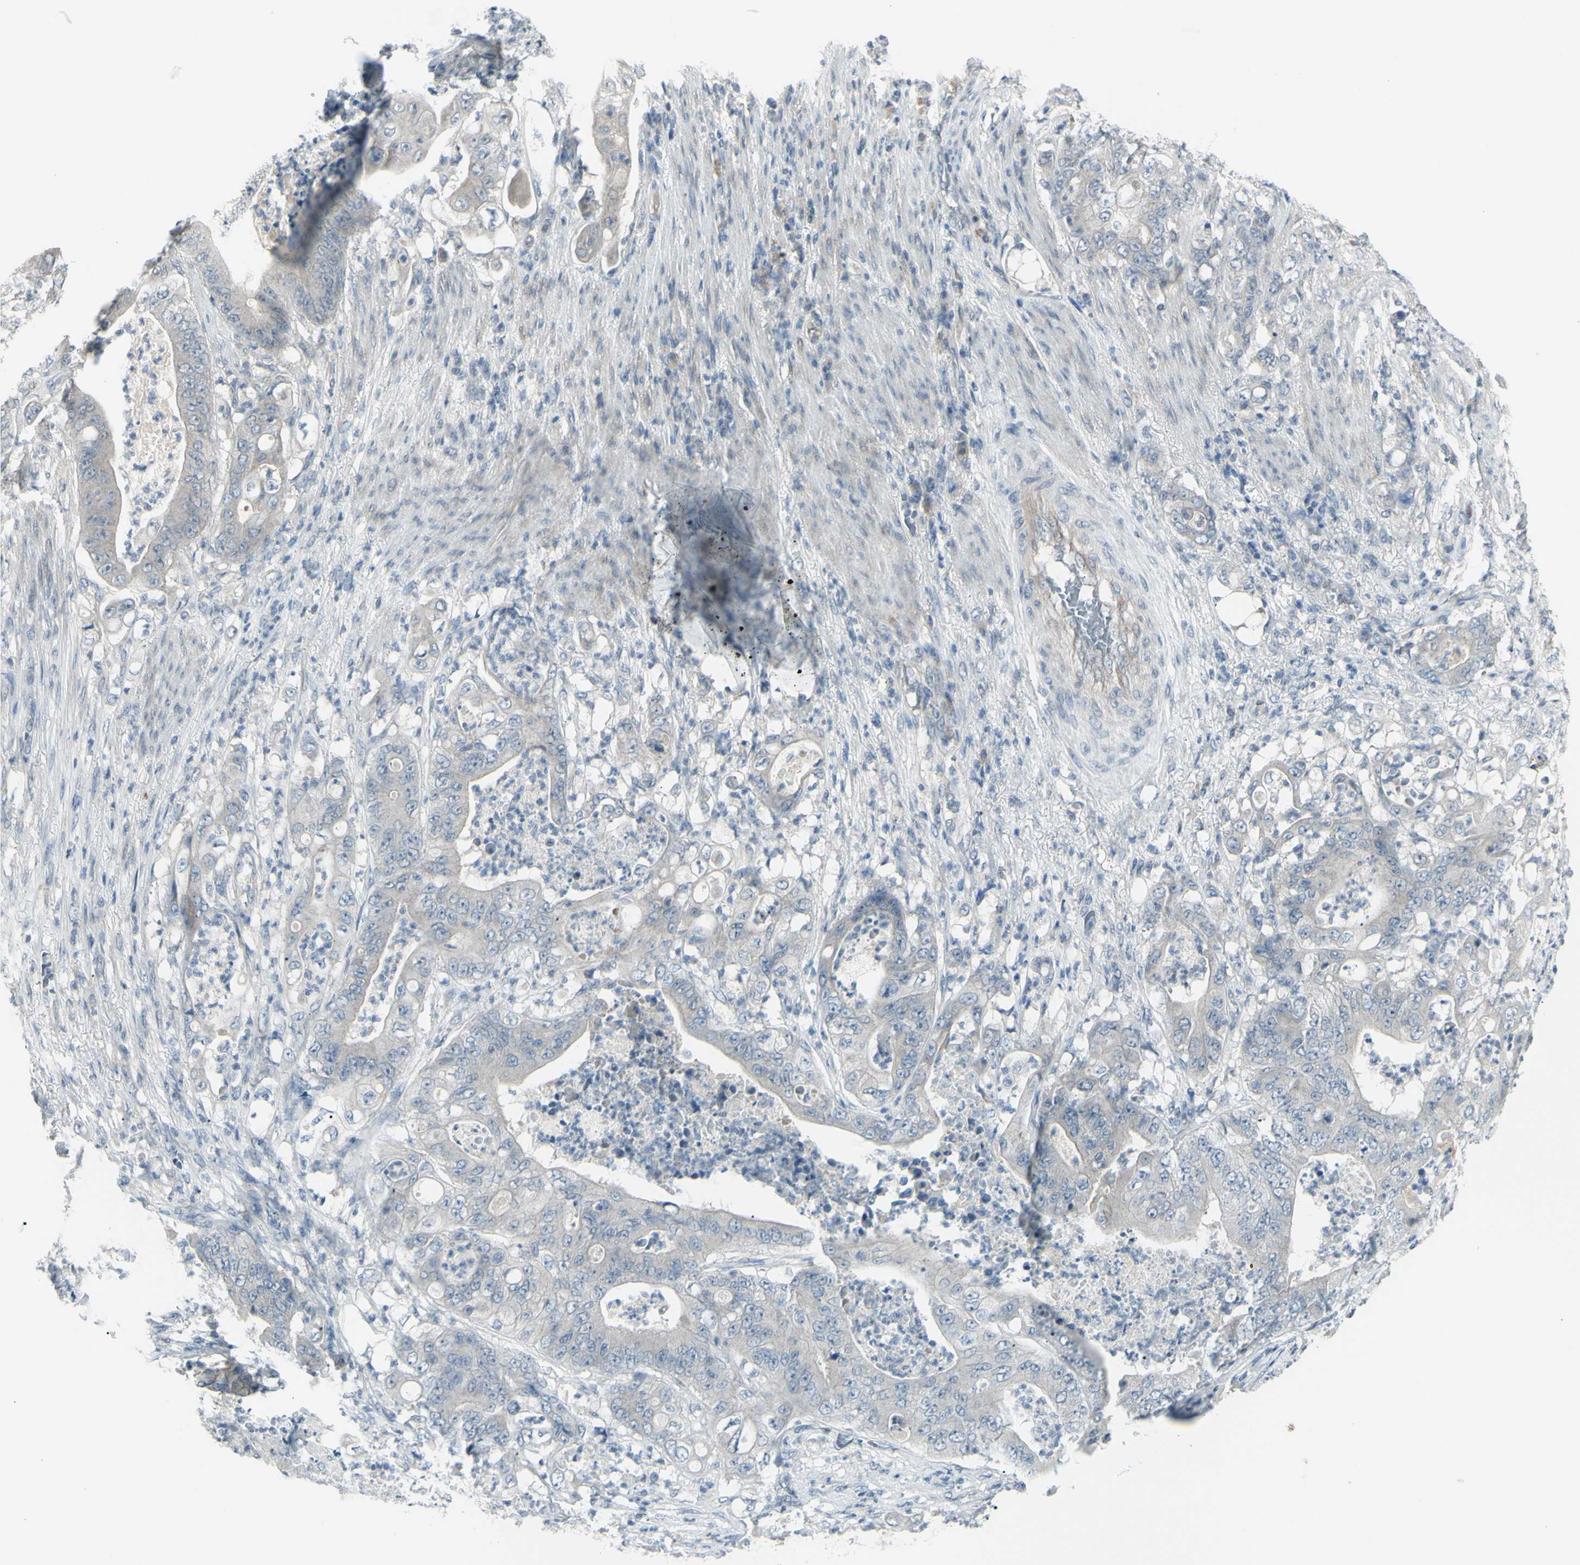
{"staining": {"intensity": "weak", "quantity": ">75%", "location": "cytoplasmic/membranous"}, "tissue": "stomach cancer", "cell_type": "Tumor cells", "image_type": "cancer", "snomed": [{"axis": "morphology", "description": "Adenocarcinoma, NOS"}, {"axis": "topography", "description": "Stomach"}], "caption": "Immunohistochemistry micrograph of neoplastic tissue: stomach cancer (adenocarcinoma) stained using IHC reveals low levels of weak protein expression localized specifically in the cytoplasmic/membranous of tumor cells, appearing as a cytoplasmic/membranous brown color.", "gene": "SH3GL2", "patient": {"sex": "female", "age": 73}}